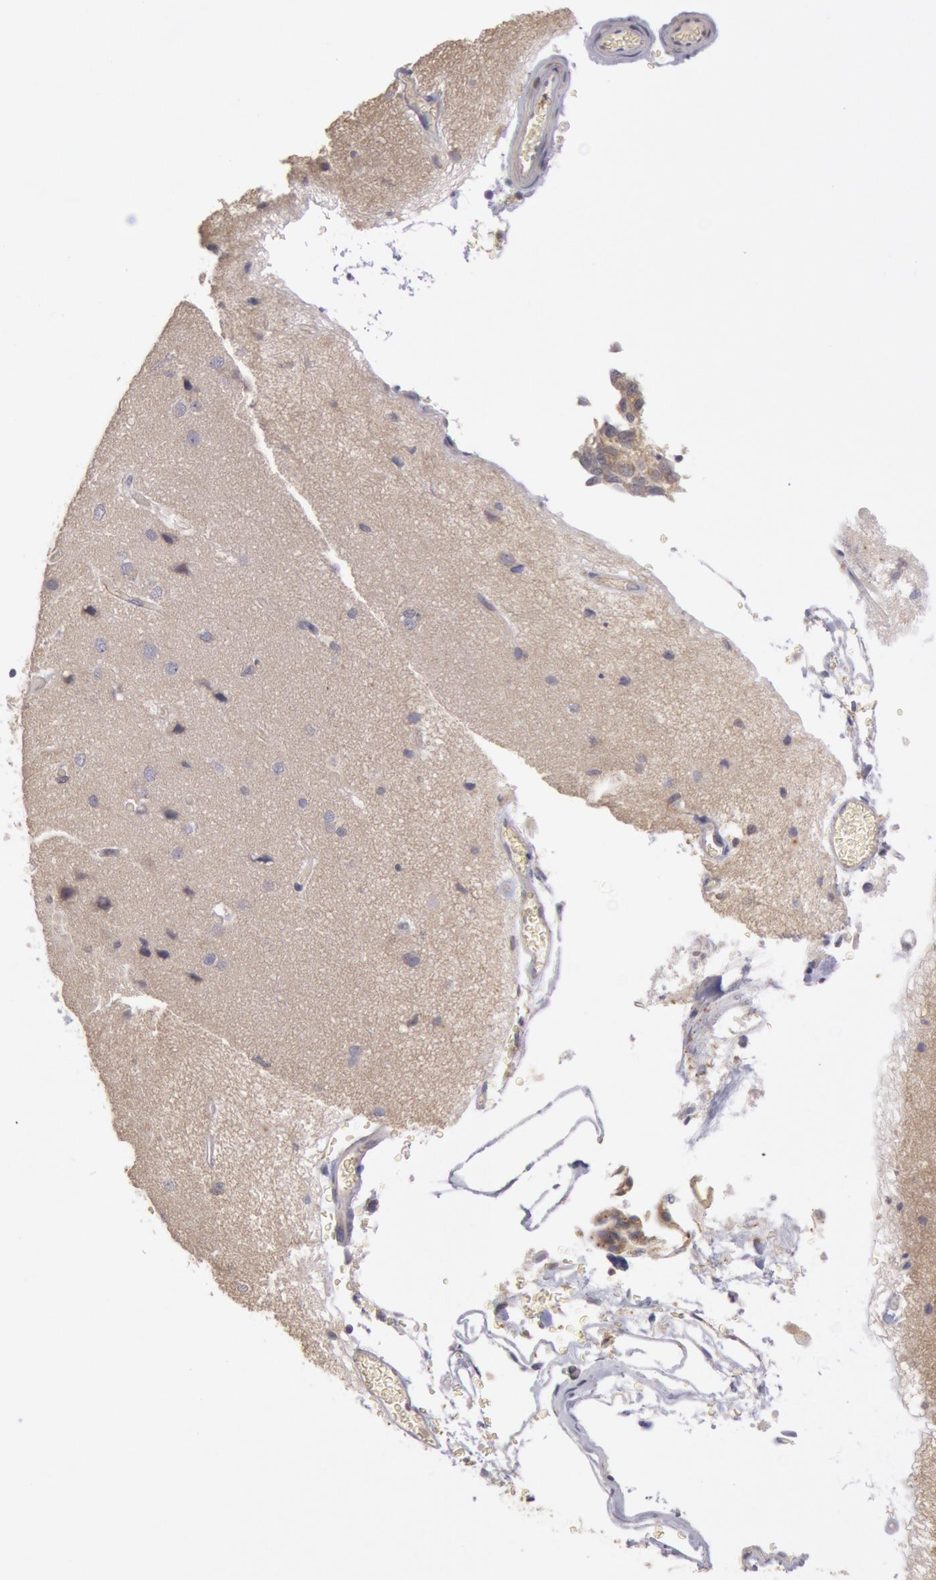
{"staining": {"intensity": "negative", "quantity": "none", "location": "none"}, "tissue": "cerebral cortex", "cell_type": "Endothelial cells", "image_type": "normal", "snomed": [{"axis": "morphology", "description": "Normal tissue, NOS"}, {"axis": "morphology", "description": "Glioma, malignant, High grade"}, {"axis": "topography", "description": "Cerebral cortex"}], "caption": "Normal cerebral cortex was stained to show a protein in brown. There is no significant expression in endothelial cells. Nuclei are stained in blue.", "gene": "PLA2G6", "patient": {"sex": "male", "age": 77}}